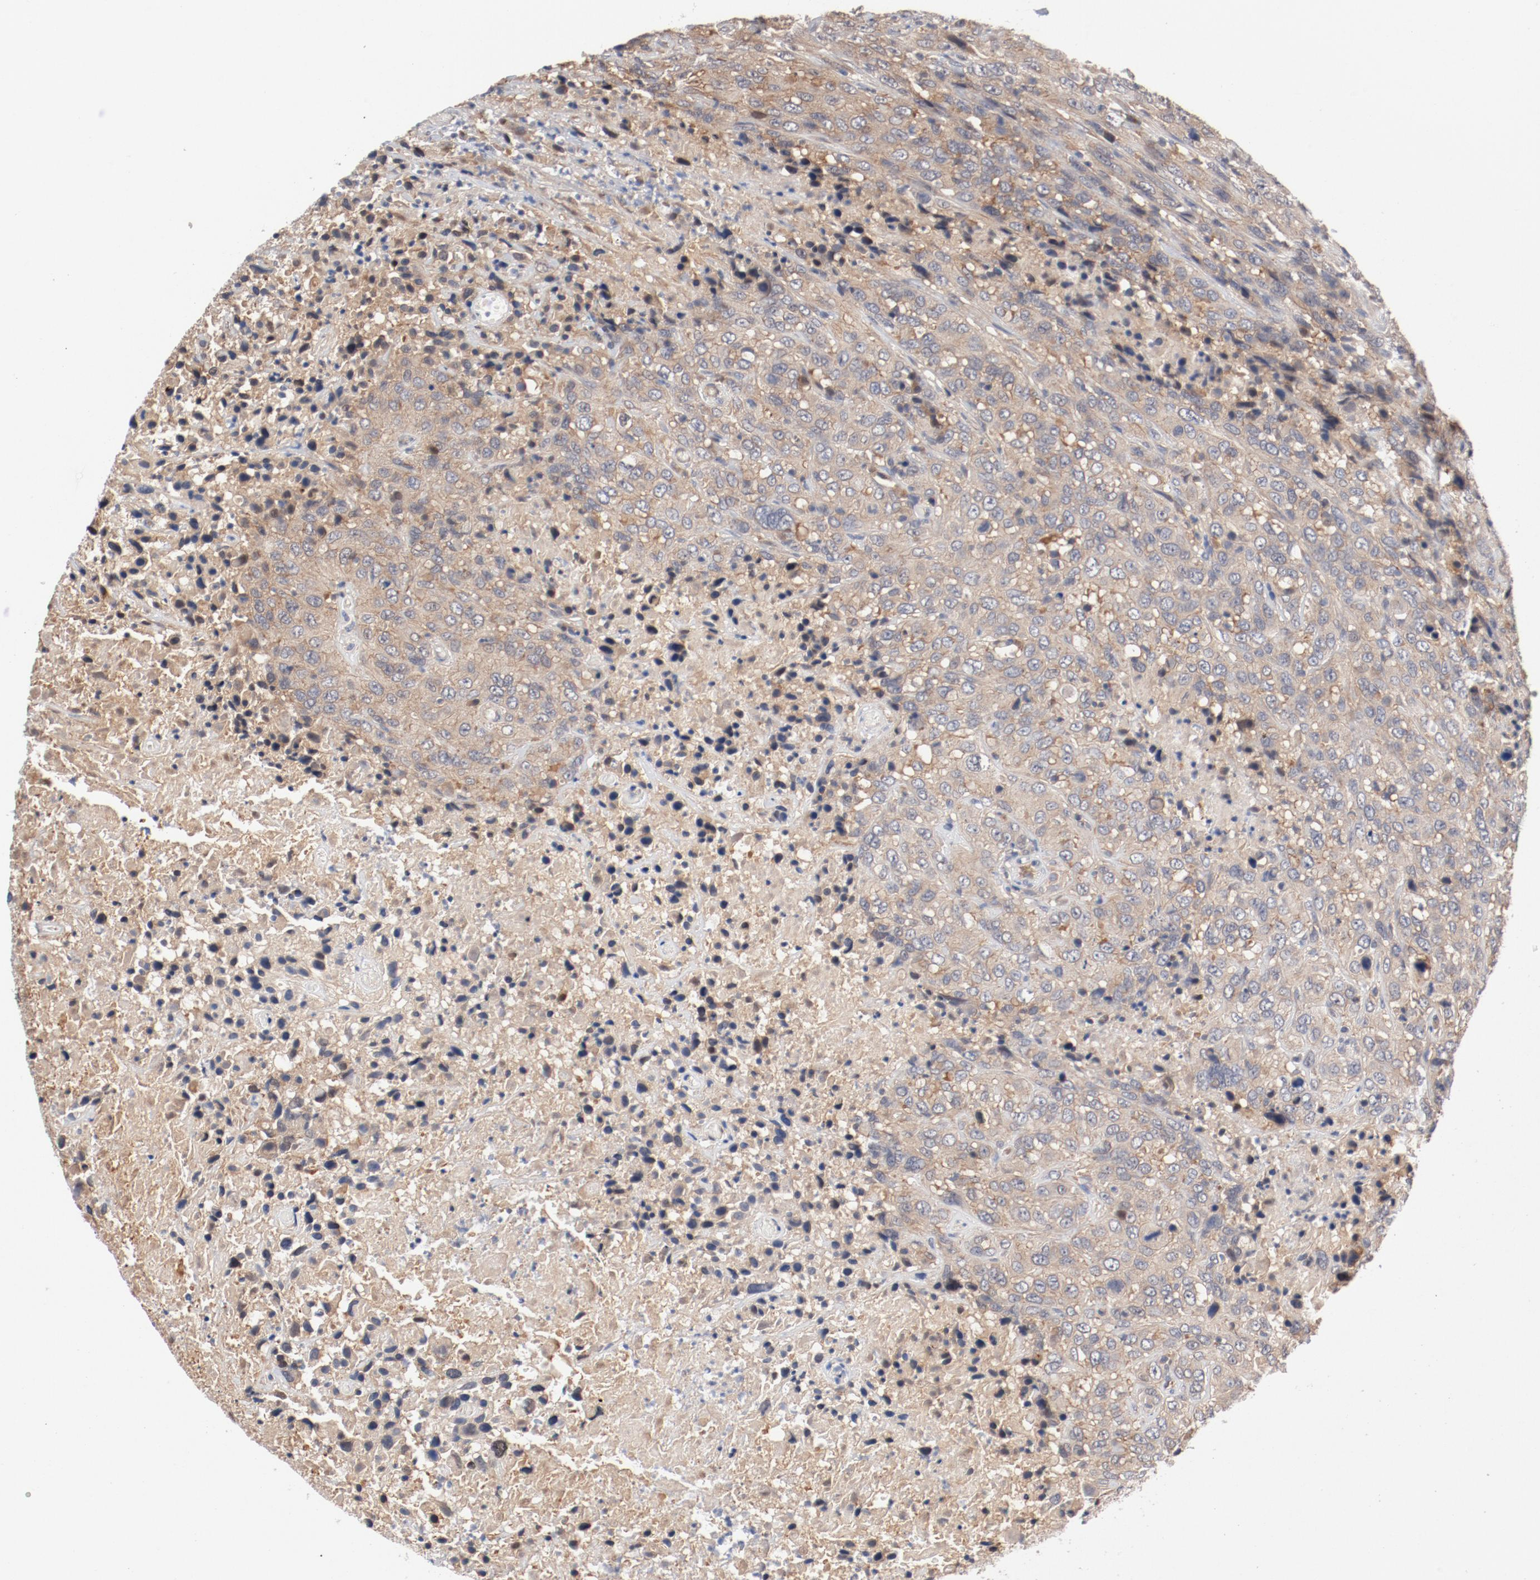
{"staining": {"intensity": "weak", "quantity": "<25%", "location": "cytoplasmic/membranous"}, "tissue": "urothelial cancer", "cell_type": "Tumor cells", "image_type": "cancer", "snomed": [{"axis": "morphology", "description": "Urothelial carcinoma, High grade"}, {"axis": "topography", "description": "Urinary bladder"}], "caption": "Tumor cells show no significant protein positivity in urothelial cancer. The staining is performed using DAB brown chromogen with nuclei counter-stained in using hematoxylin.", "gene": "PITPNM2", "patient": {"sex": "male", "age": 61}}